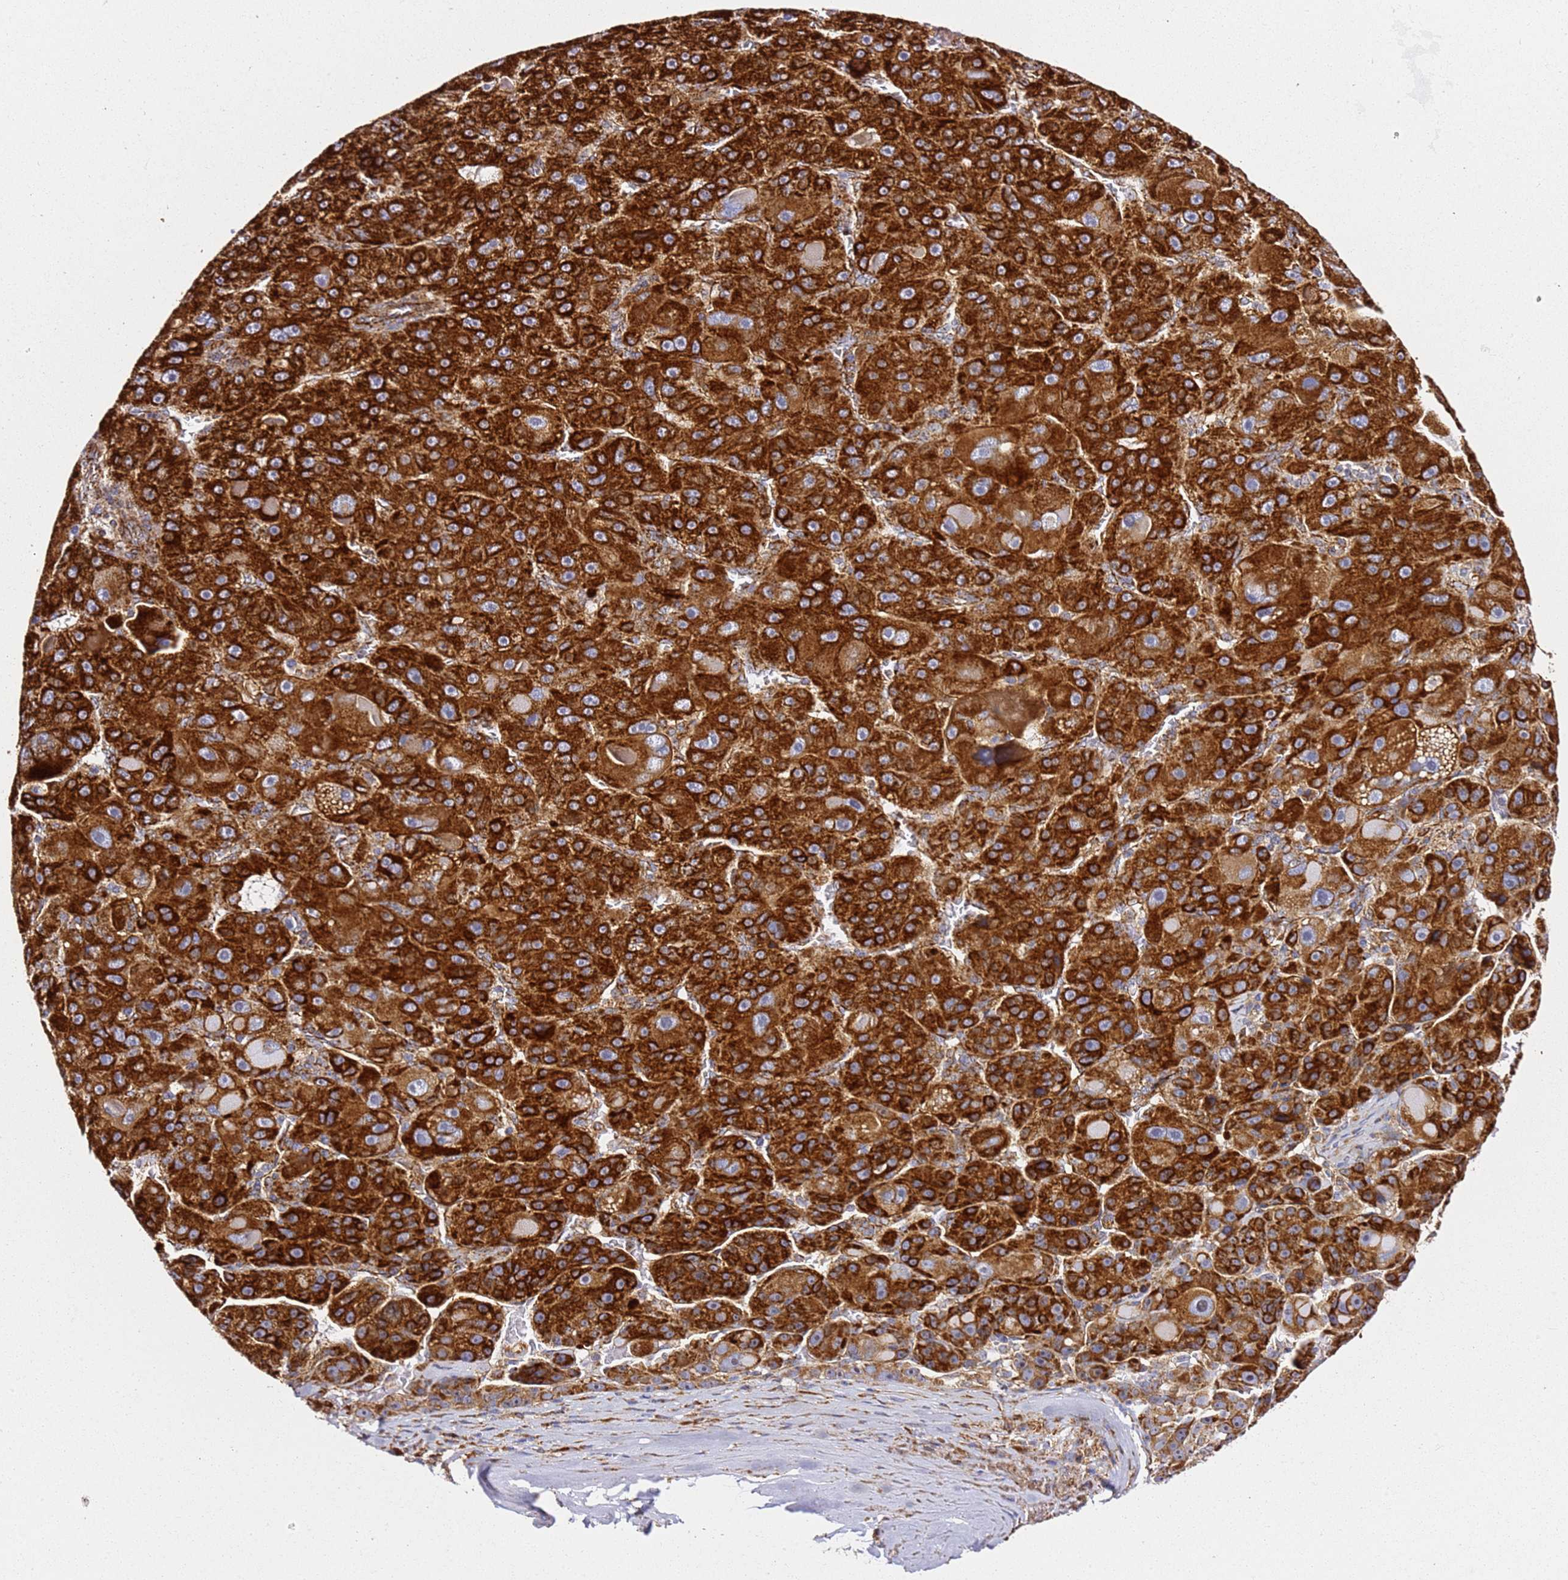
{"staining": {"intensity": "strong", "quantity": ">75%", "location": "cytoplasmic/membranous"}, "tissue": "liver cancer", "cell_type": "Tumor cells", "image_type": "cancer", "snomed": [{"axis": "morphology", "description": "Carcinoma, Hepatocellular, NOS"}, {"axis": "topography", "description": "Liver"}], "caption": "Immunohistochemical staining of liver cancer reveals high levels of strong cytoplasmic/membranous protein staining in approximately >75% of tumor cells.", "gene": "NDUFA3", "patient": {"sex": "male", "age": 76}}